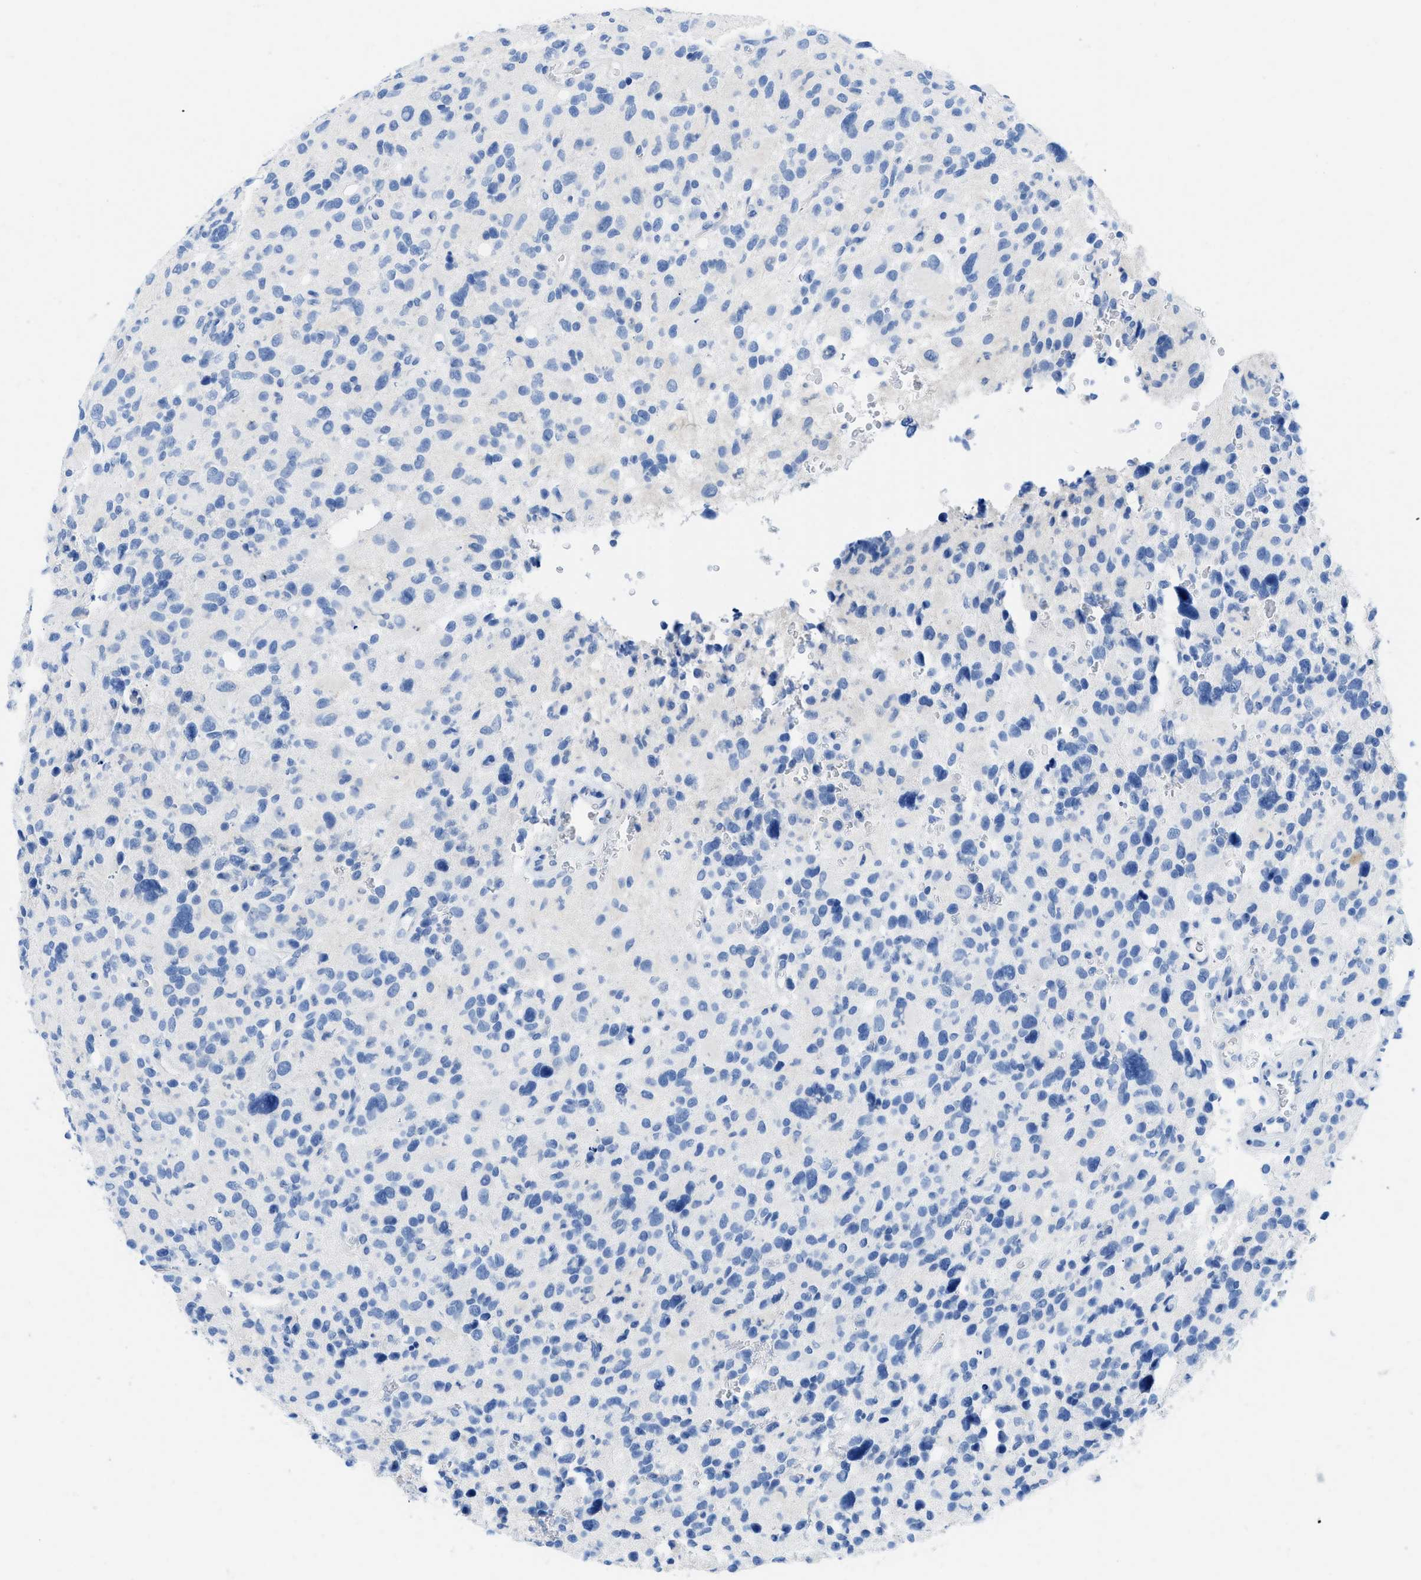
{"staining": {"intensity": "negative", "quantity": "none", "location": "none"}, "tissue": "glioma", "cell_type": "Tumor cells", "image_type": "cancer", "snomed": [{"axis": "morphology", "description": "Glioma, malignant, High grade"}, {"axis": "topography", "description": "Brain"}], "caption": "This is an immunohistochemistry (IHC) micrograph of malignant glioma (high-grade). There is no staining in tumor cells.", "gene": "COL3A1", "patient": {"sex": "male", "age": 48}}